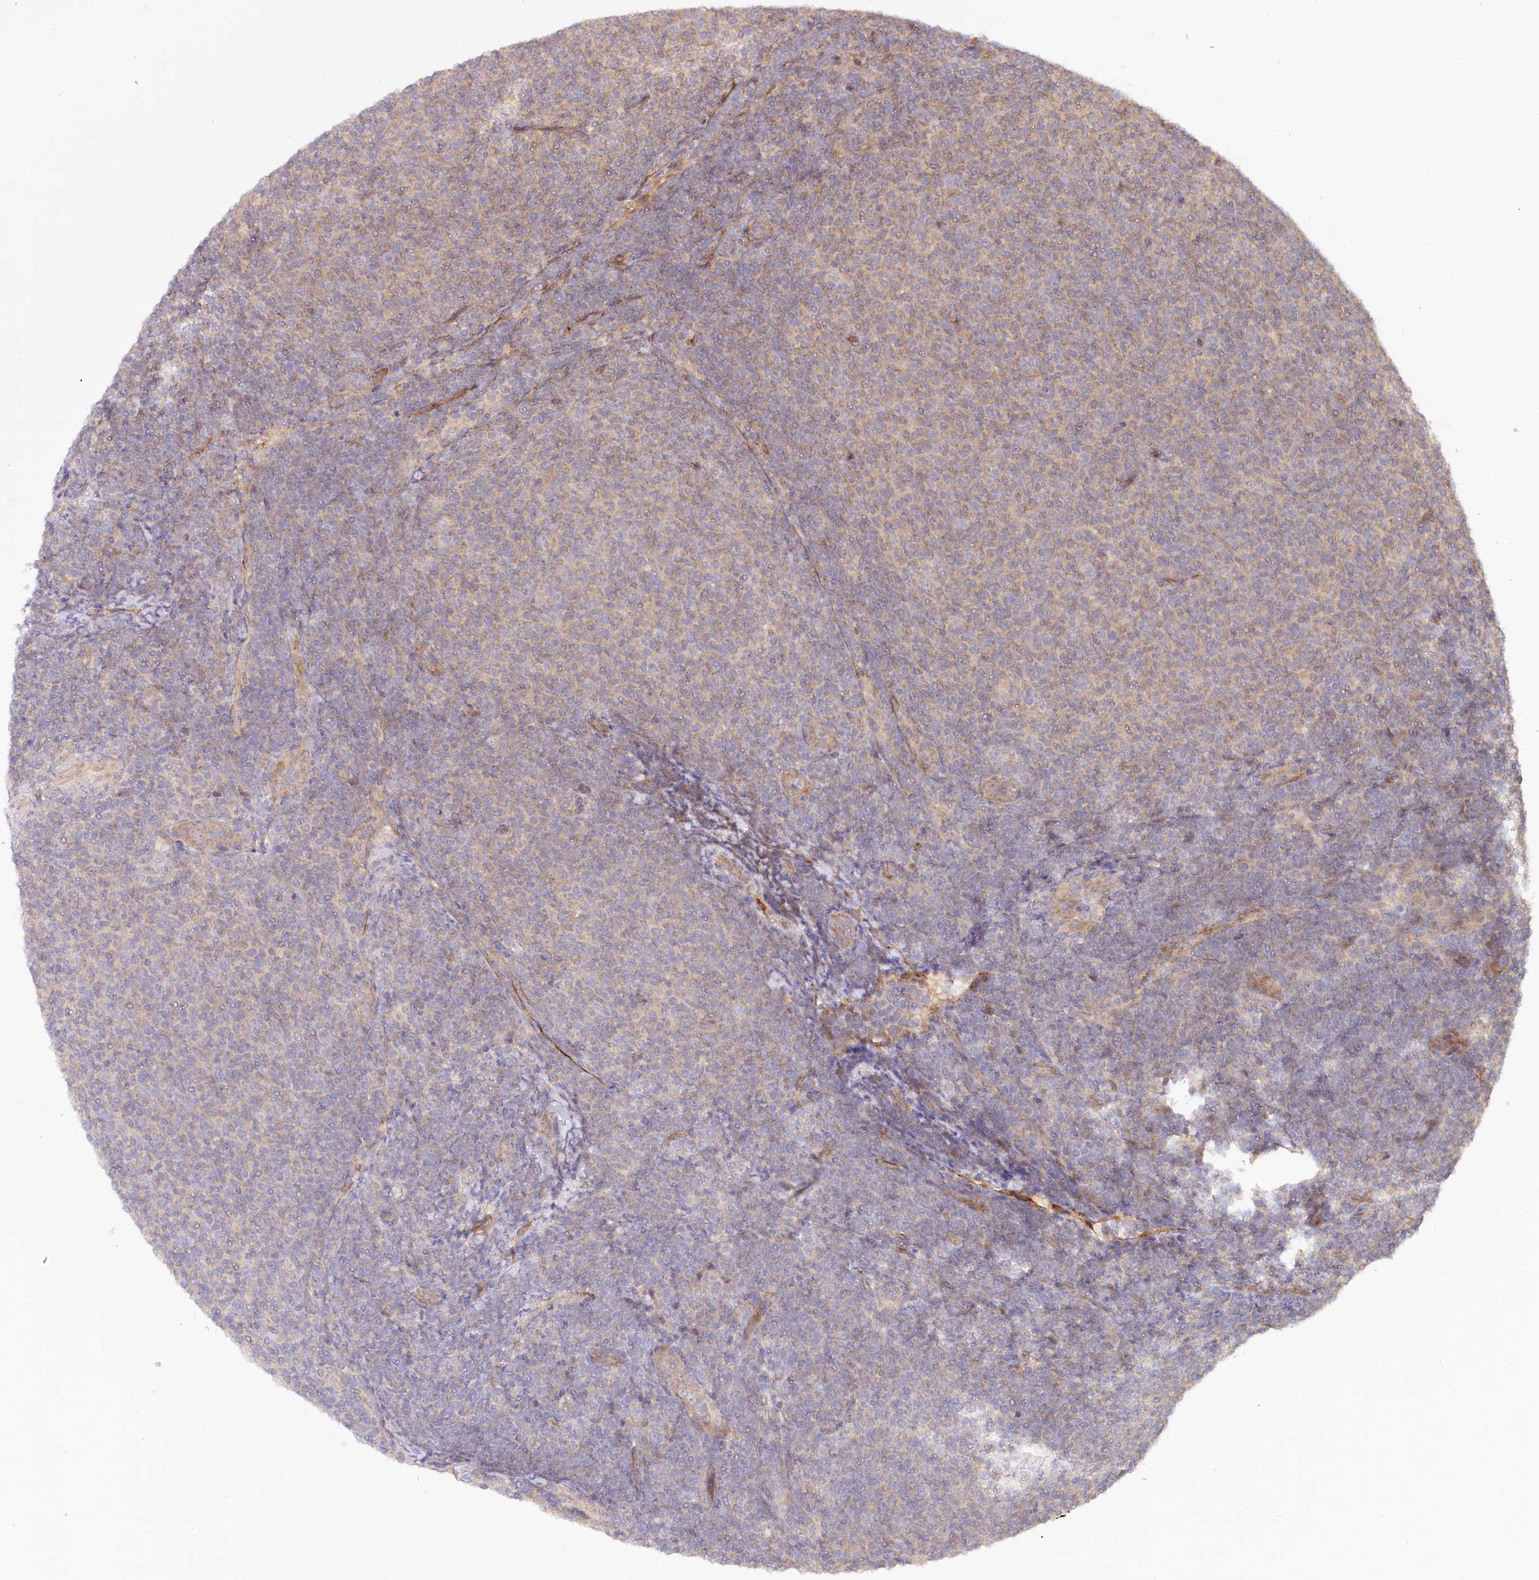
{"staining": {"intensity": "negative", "quantity": "none", "location": "none"}, "tissue": "lymphoma", "cell_type": "Tumor cells", "image_type": "cancer", "snomed": [{"axis": "morphology", "description": "Malignant lymphoma, non-Hodgkin's type, Low grade"}, {"axis": "topography", "description": "Lymph node"}], "caption": "IHC of human lymphoma exhibits no positivity in tumor cells. The staining was performed using DAB to visualize the protein expression in brown, while the nuclei were stained in blue with hematoxylin (Magnification: 20x).", "gene": "CEP70", "patient": {"sex": "male", "age": 66}}